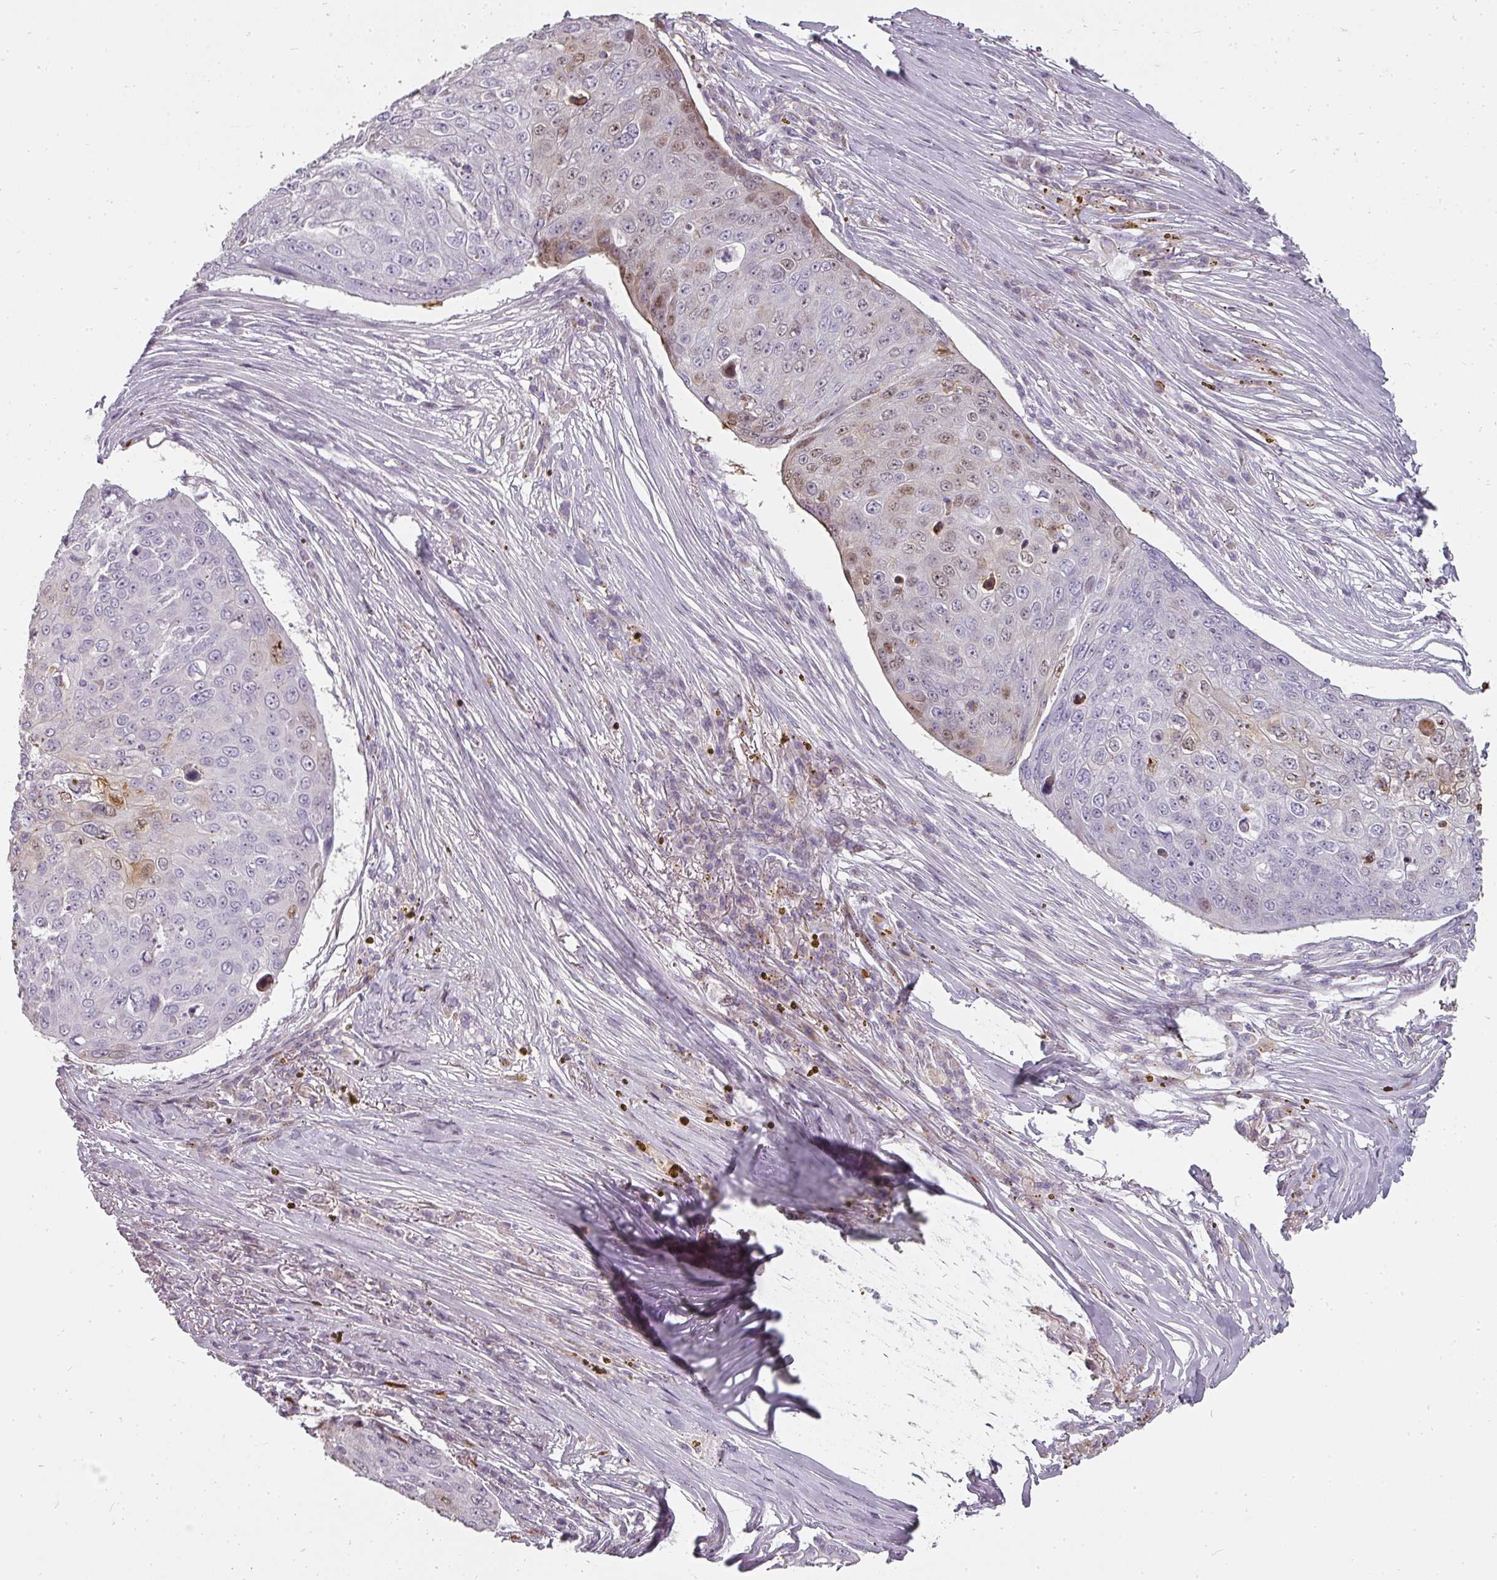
{"staining": {"intensity": "moderate", "quantity": "<25%", "location": "nuclear"}, "tissue": "skin cancer", "cell_type": "Tumor cells", "image_type": "cancer", "snomed": [{"axis": "morphology", "description": "Squamous cell carcinoma, NOS"}, {"axis": "topography", "description": "Skin"}], "caption": "IHC (DAB) staining of skin cancer (squamous cell carcinoma) shows moderate nuclear protein staining in about <25% of tumor cells.", "gene": "BIK", "patient": {"sex": "male", "age": 71}}